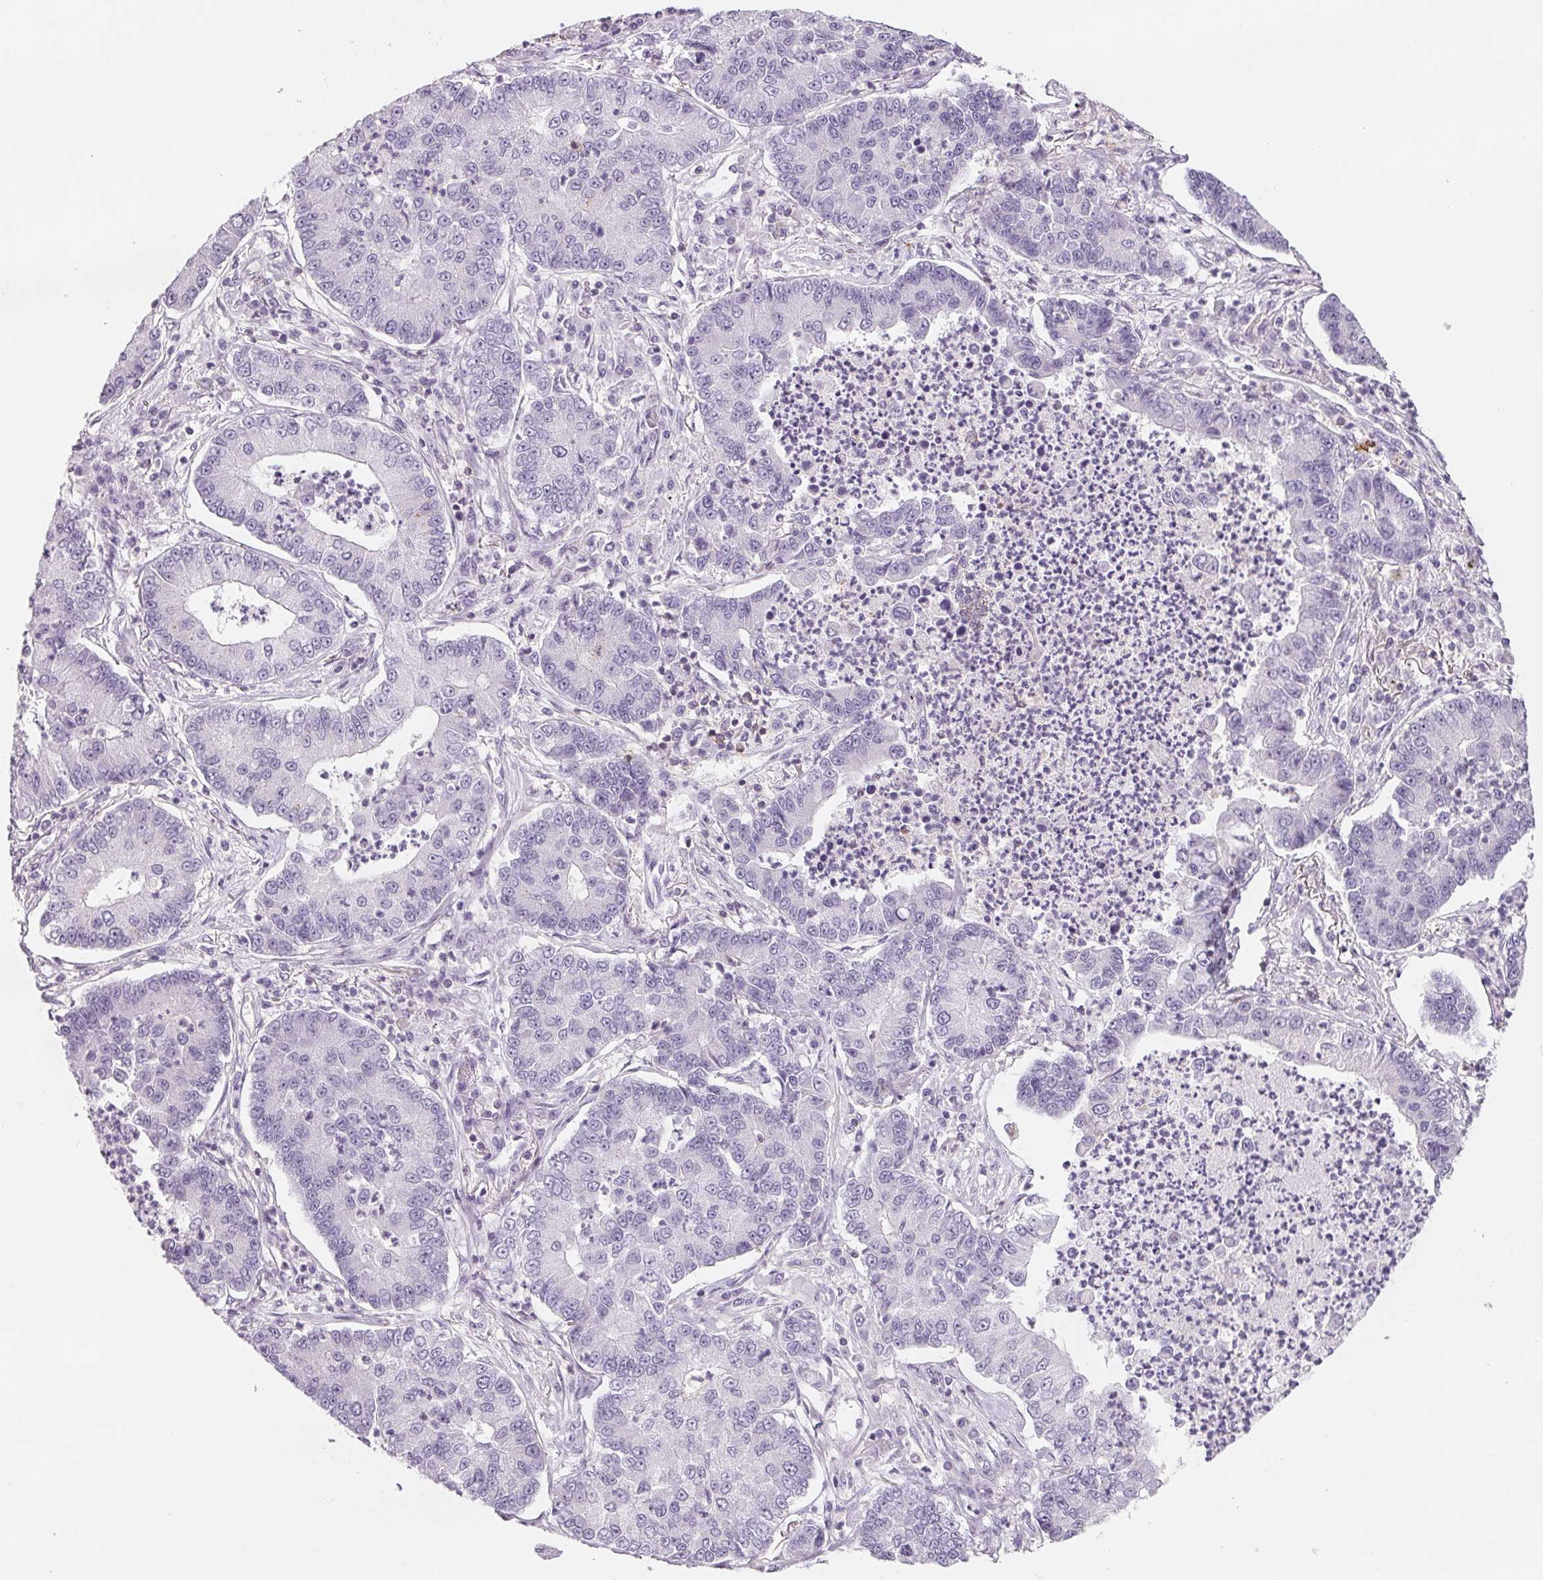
{"staining": {"intensity": "negative", "quantity": "none", "location": "none"}, "tissue": "lung cancer", "cell_type": "Tumor cells", "image_type": "cancer", "snomed": [{"axis": "morphology", "description": "Adenocarcinoma, NOS"}, {"axis": "topography", "description": "Lung"}], "caption": "IHC image of neoplastic tissue: human lung cancer stained with DAB reveals no significant protein expression in tumor cells.", "gene": "CD69", "patient": {"sex": "female", "age": 57}}